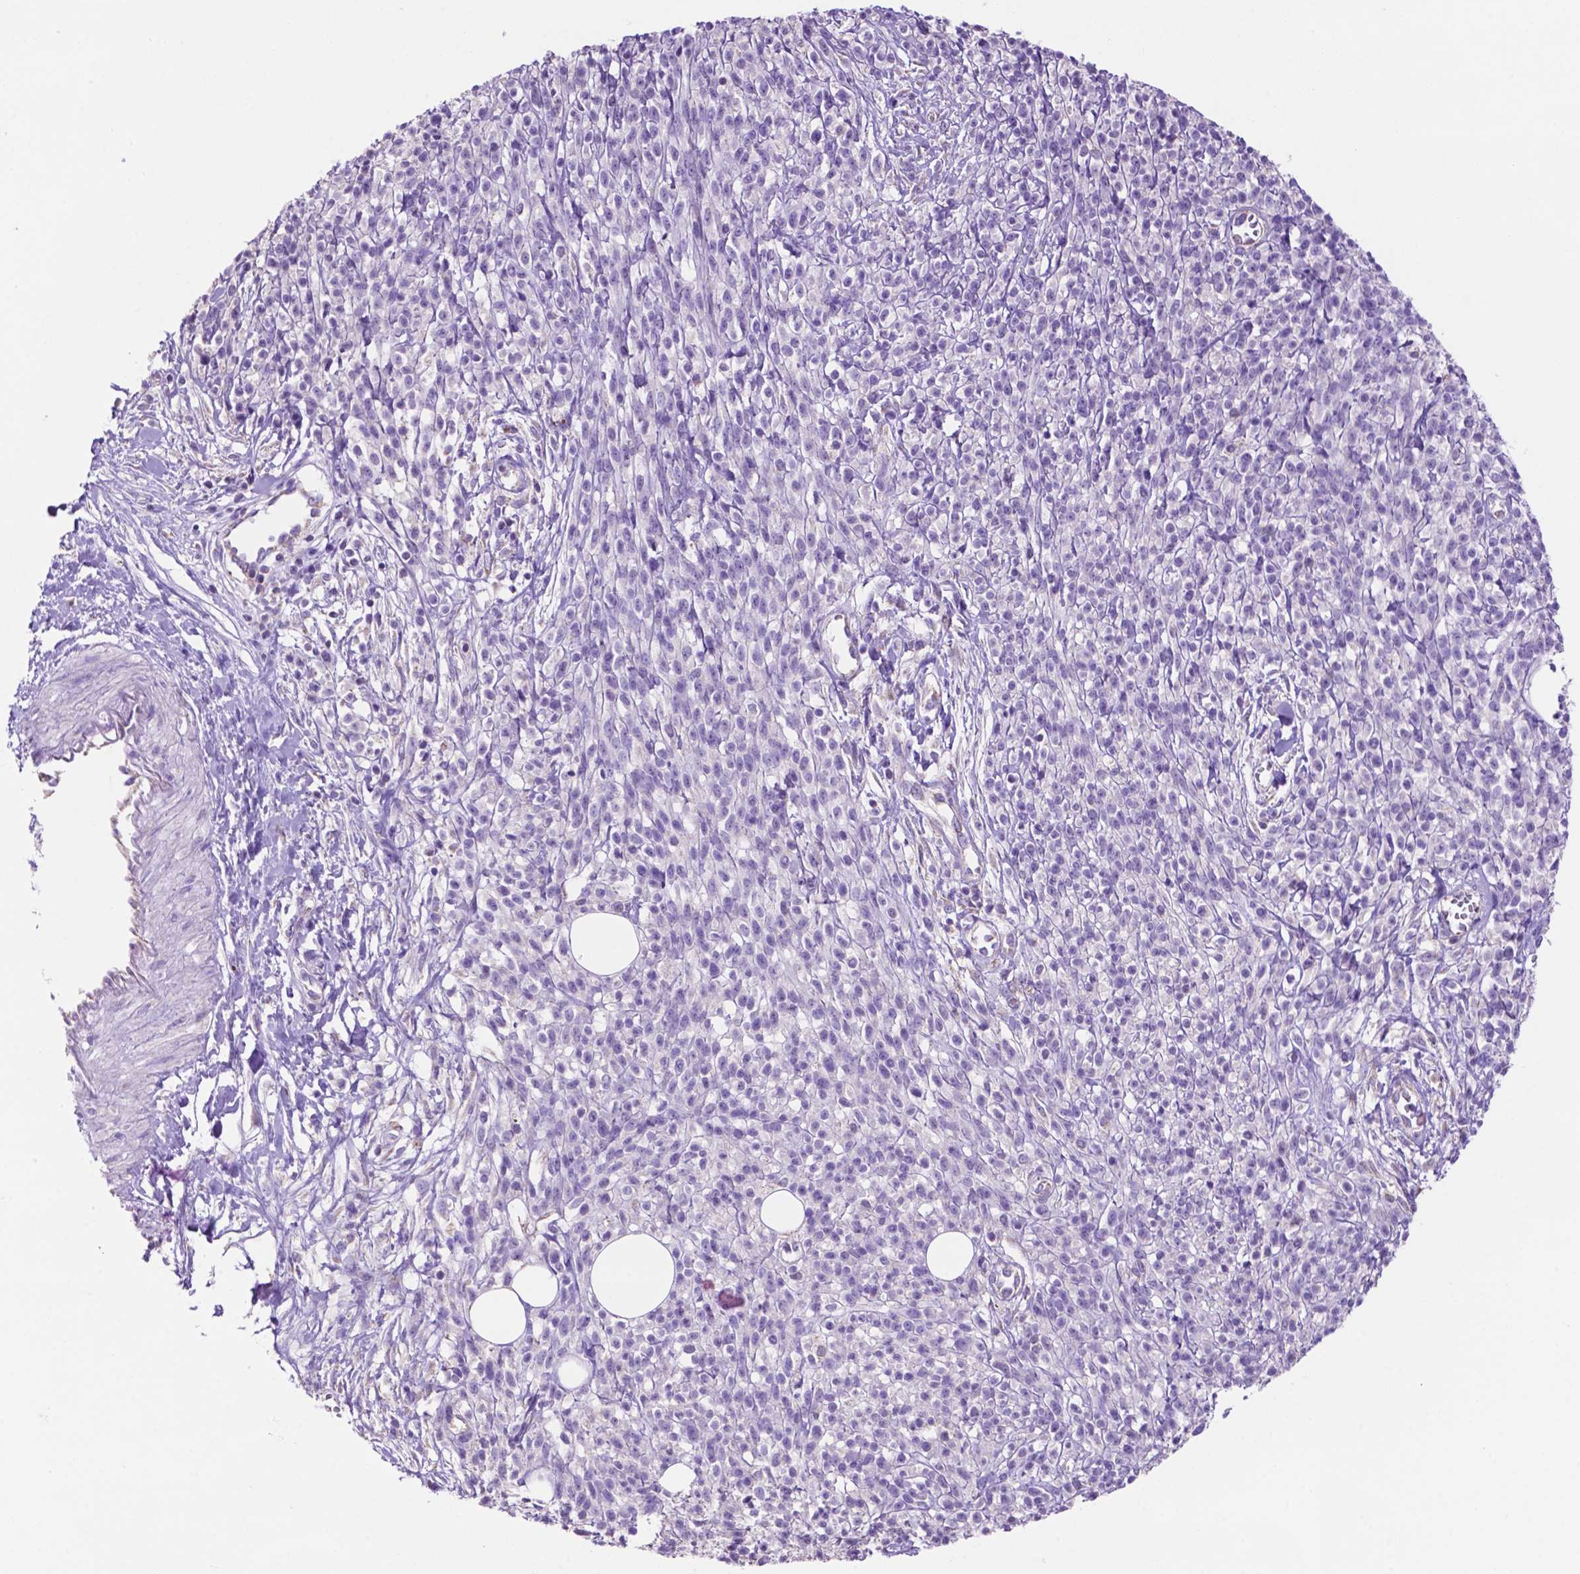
{"staining": {"intensity": "negative", "quantity": "none", "location": "none"}, "tissue": "melanoma", "cell_type": "Tumor cells", "image_type": "cancer", "snomed": [{"axis": "morphology", "description": "Malignant melanoma, NOS"}, {"axis": "topography", "description": "Skin"}, {"axis": "topography", "description": "Skin of trunk"}], "caption": "Protein analysis of melanoma shows no significant positivity in tumor cells.", "gene": "PHYHIP", "patient": {"sex": "male", "age": 74}}